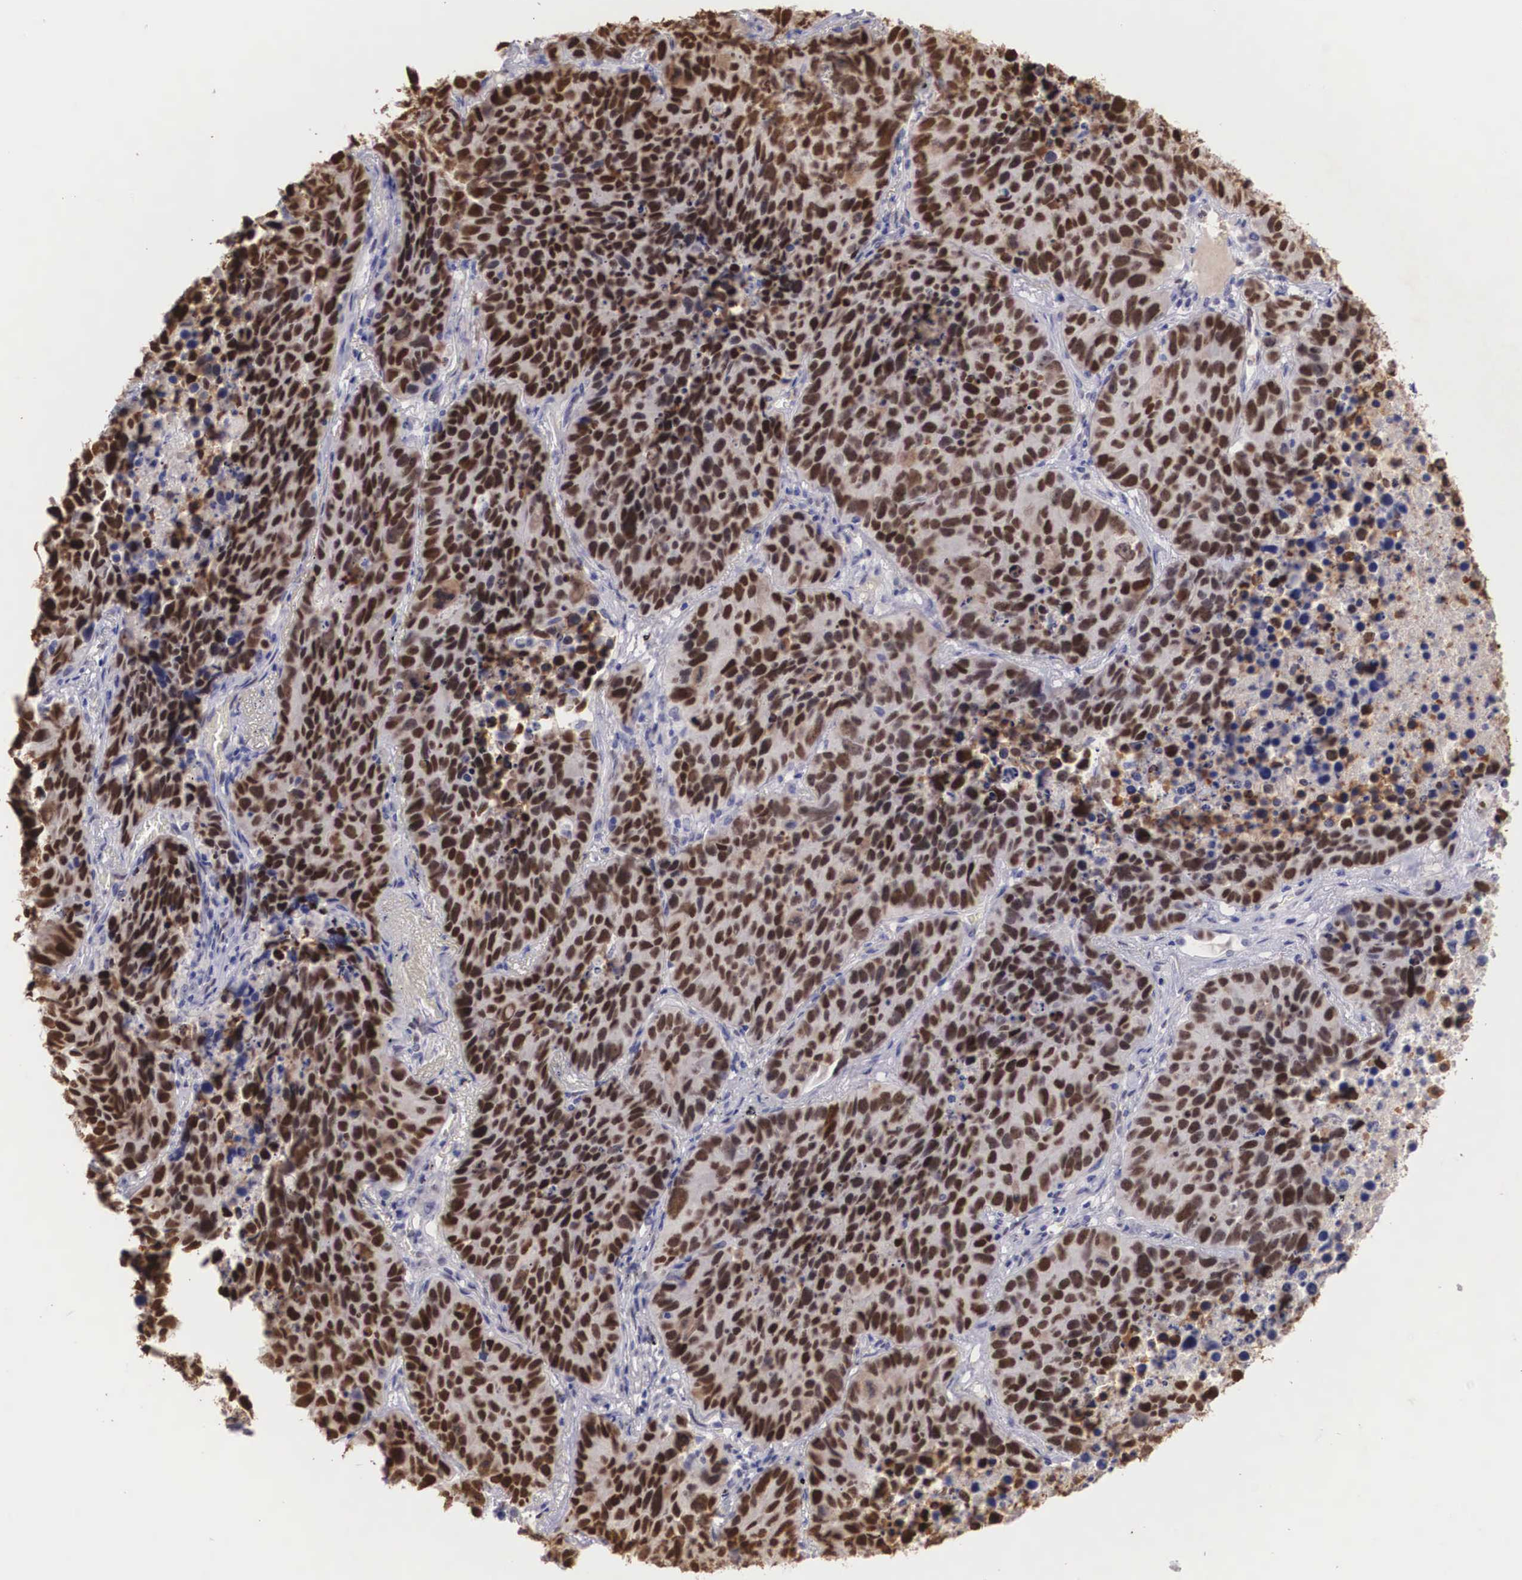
{"staining": {"intensity": "strong", "quantity": ">75%", "location": "nuclear"}, "tissue": "lung cancer", "cell_type": "Tumor cells", "image_type": "cancer", "snomed": [{"axis": "morphology", "description": "Carcinoid, malignant, NOS"}, {"axis": "topography", "description": "Lung"}], "caption": "Human malignant carcinoid (lung) stained with a brown dye displays strong nuclear positive staining in approximately >75% of tumor cells.", "gene": "HMGN5", "patient": {"sex": "male", "age": 60}}